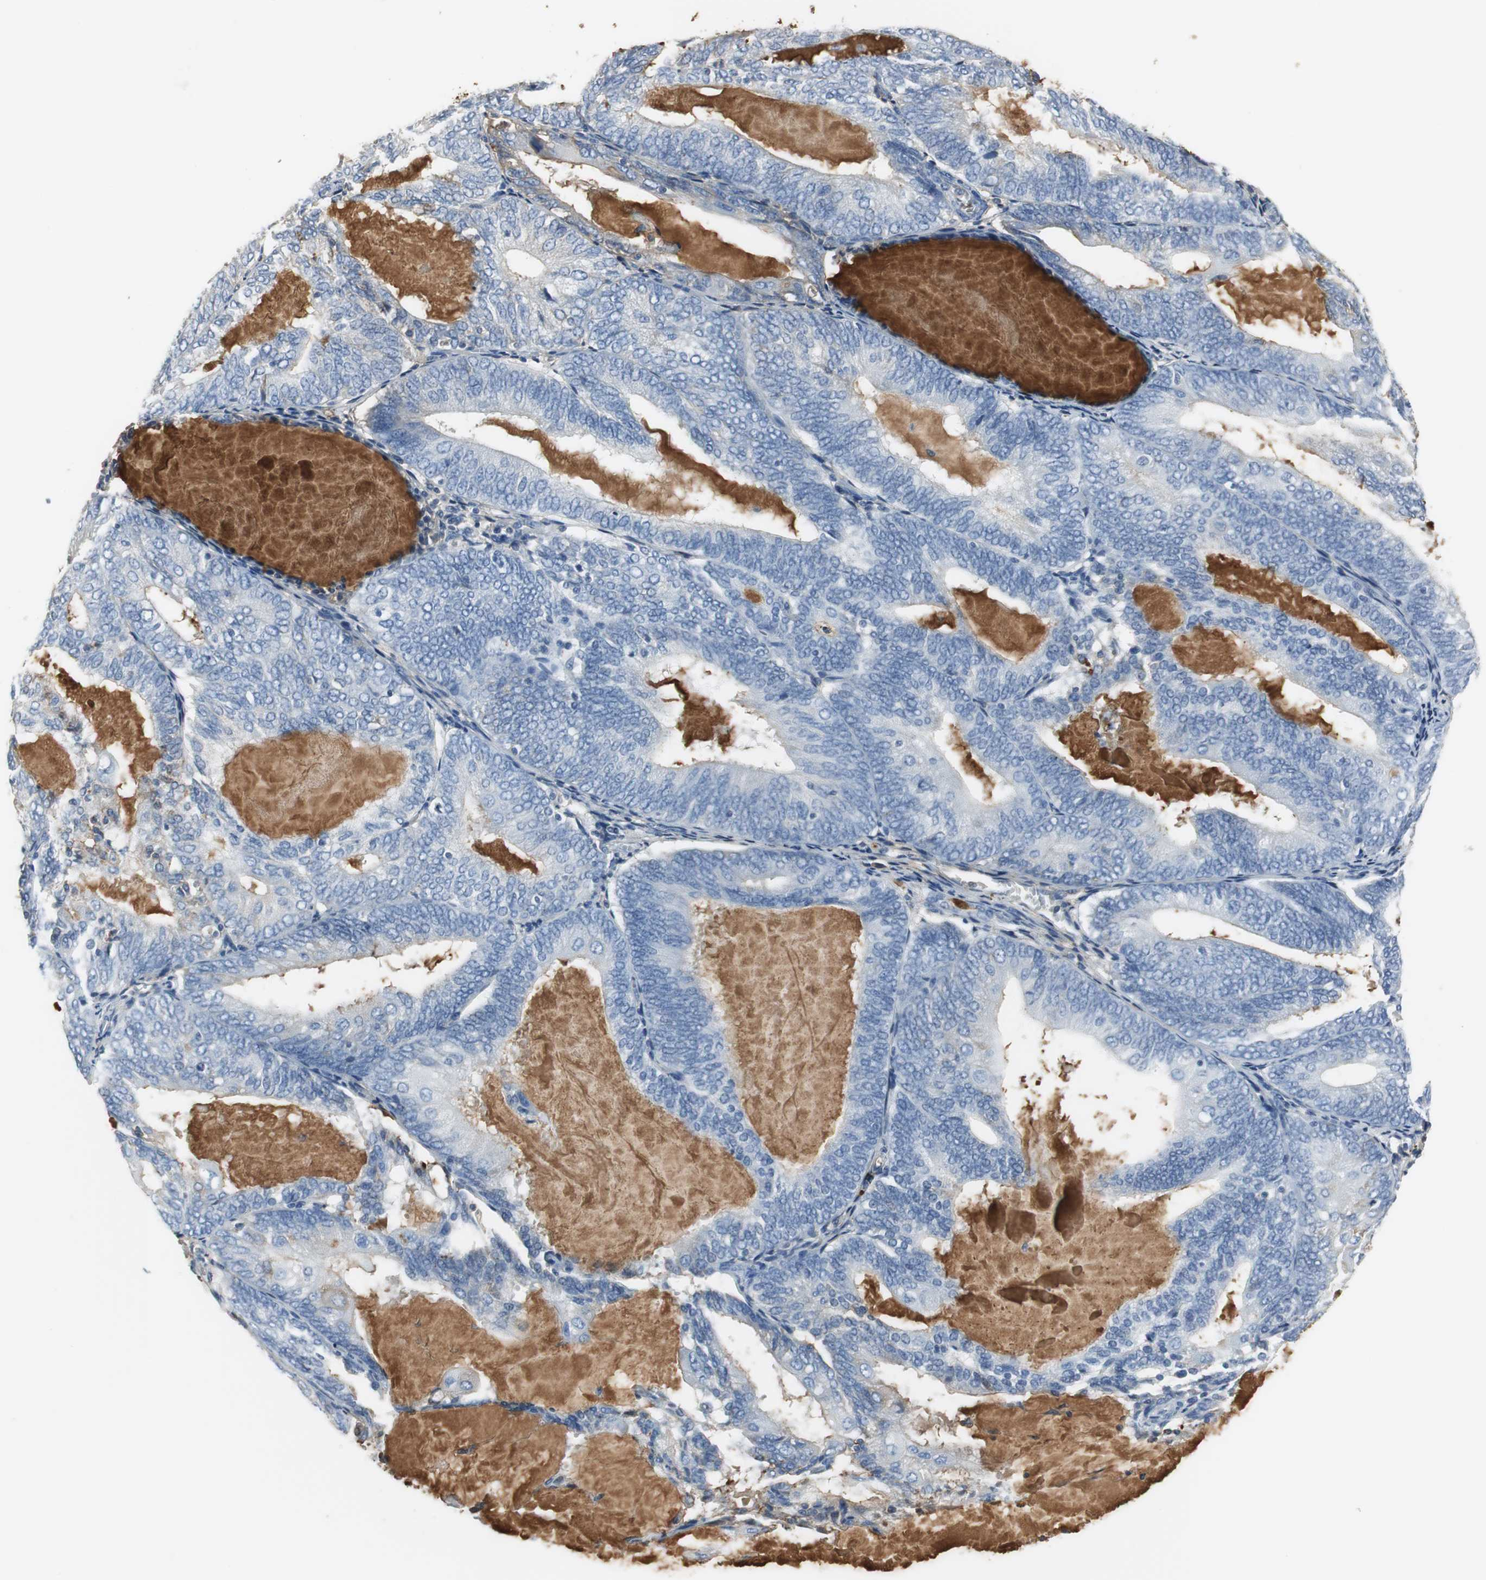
{"staining": {"intensity": "negative", "quantity": "none", "location": "none"}, "tissue": "endometrial cancer", "cell_type": "Tumor cells", "image_type": "cancer", "snomed": [{"axis": "morphology", "description": "Adenocarcinoma, NOS"}, {"axis": "topography", "description": "Endometrium"}], "caption": "An image of human endometrial cancer (adenocarcinoma) is negative for staining in tumor cells.", "gene": "IGHA1", "patient": {"sex": "female", "age": 81}}